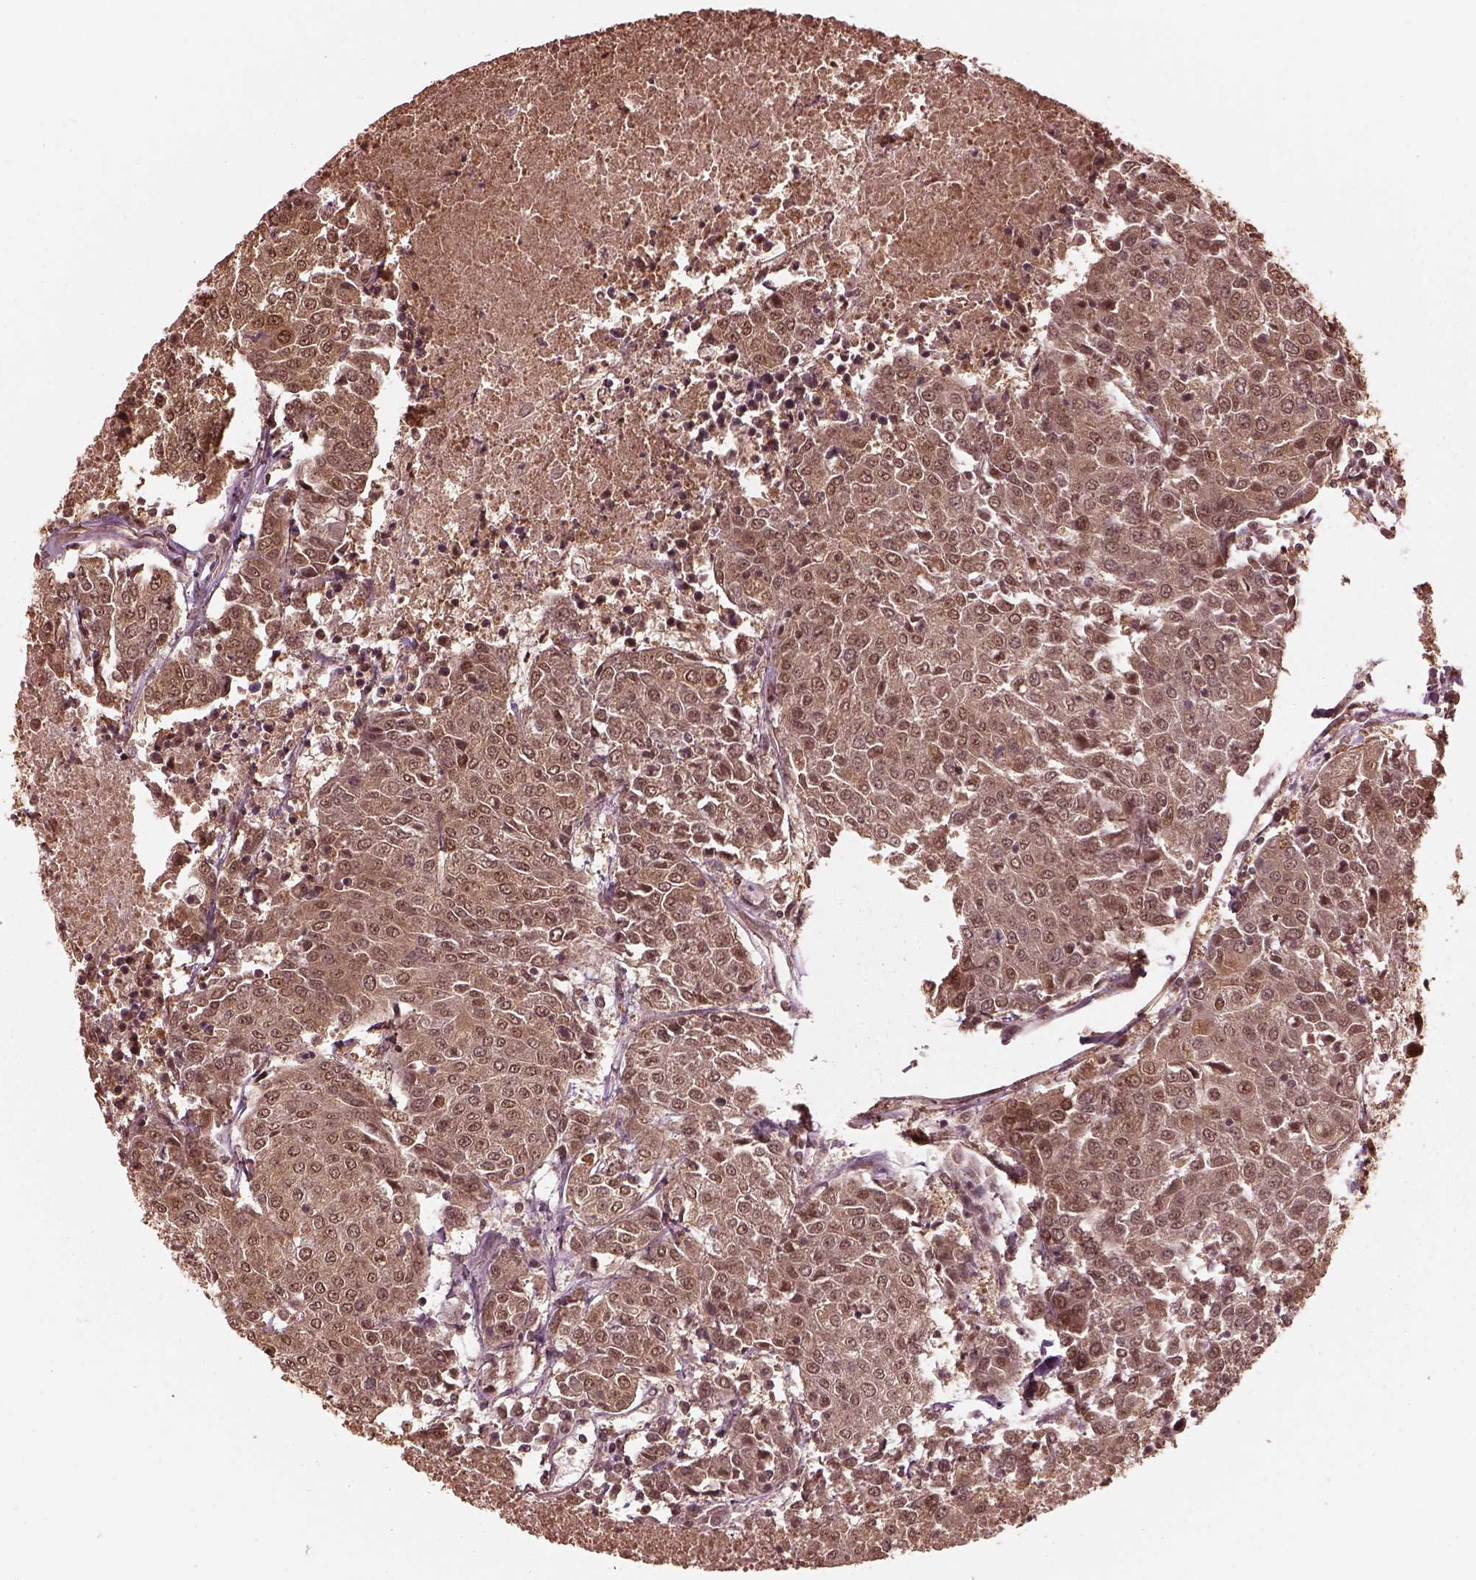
{"staining": {"intensity": "weak", "quantity": "25%-75%", "location": "cytoplasmic/membranous,nuclear"}, "tissue": "urothelial cancer", "cell_type": "Tumor cells", "image_type": "cancer", "snomed": [{"axis": "morphology", "description": "Urothelial carcinoma, High grade"}, {"axis": "topography", "description": "Urinary bladder"}], "caption": "Immunohistochemistry (IHC) (DAB) staining of human urothelial carcinoma (high-grade) reveals weak cytoplasmic/membranous and nuclear protein staining in approximately 25%-75% of tumor cells. (Brightfield microscopy of DAB IHC at high magnification).", "gene": "PSMC5", "patient": {"sex": "female", "age": 85}}